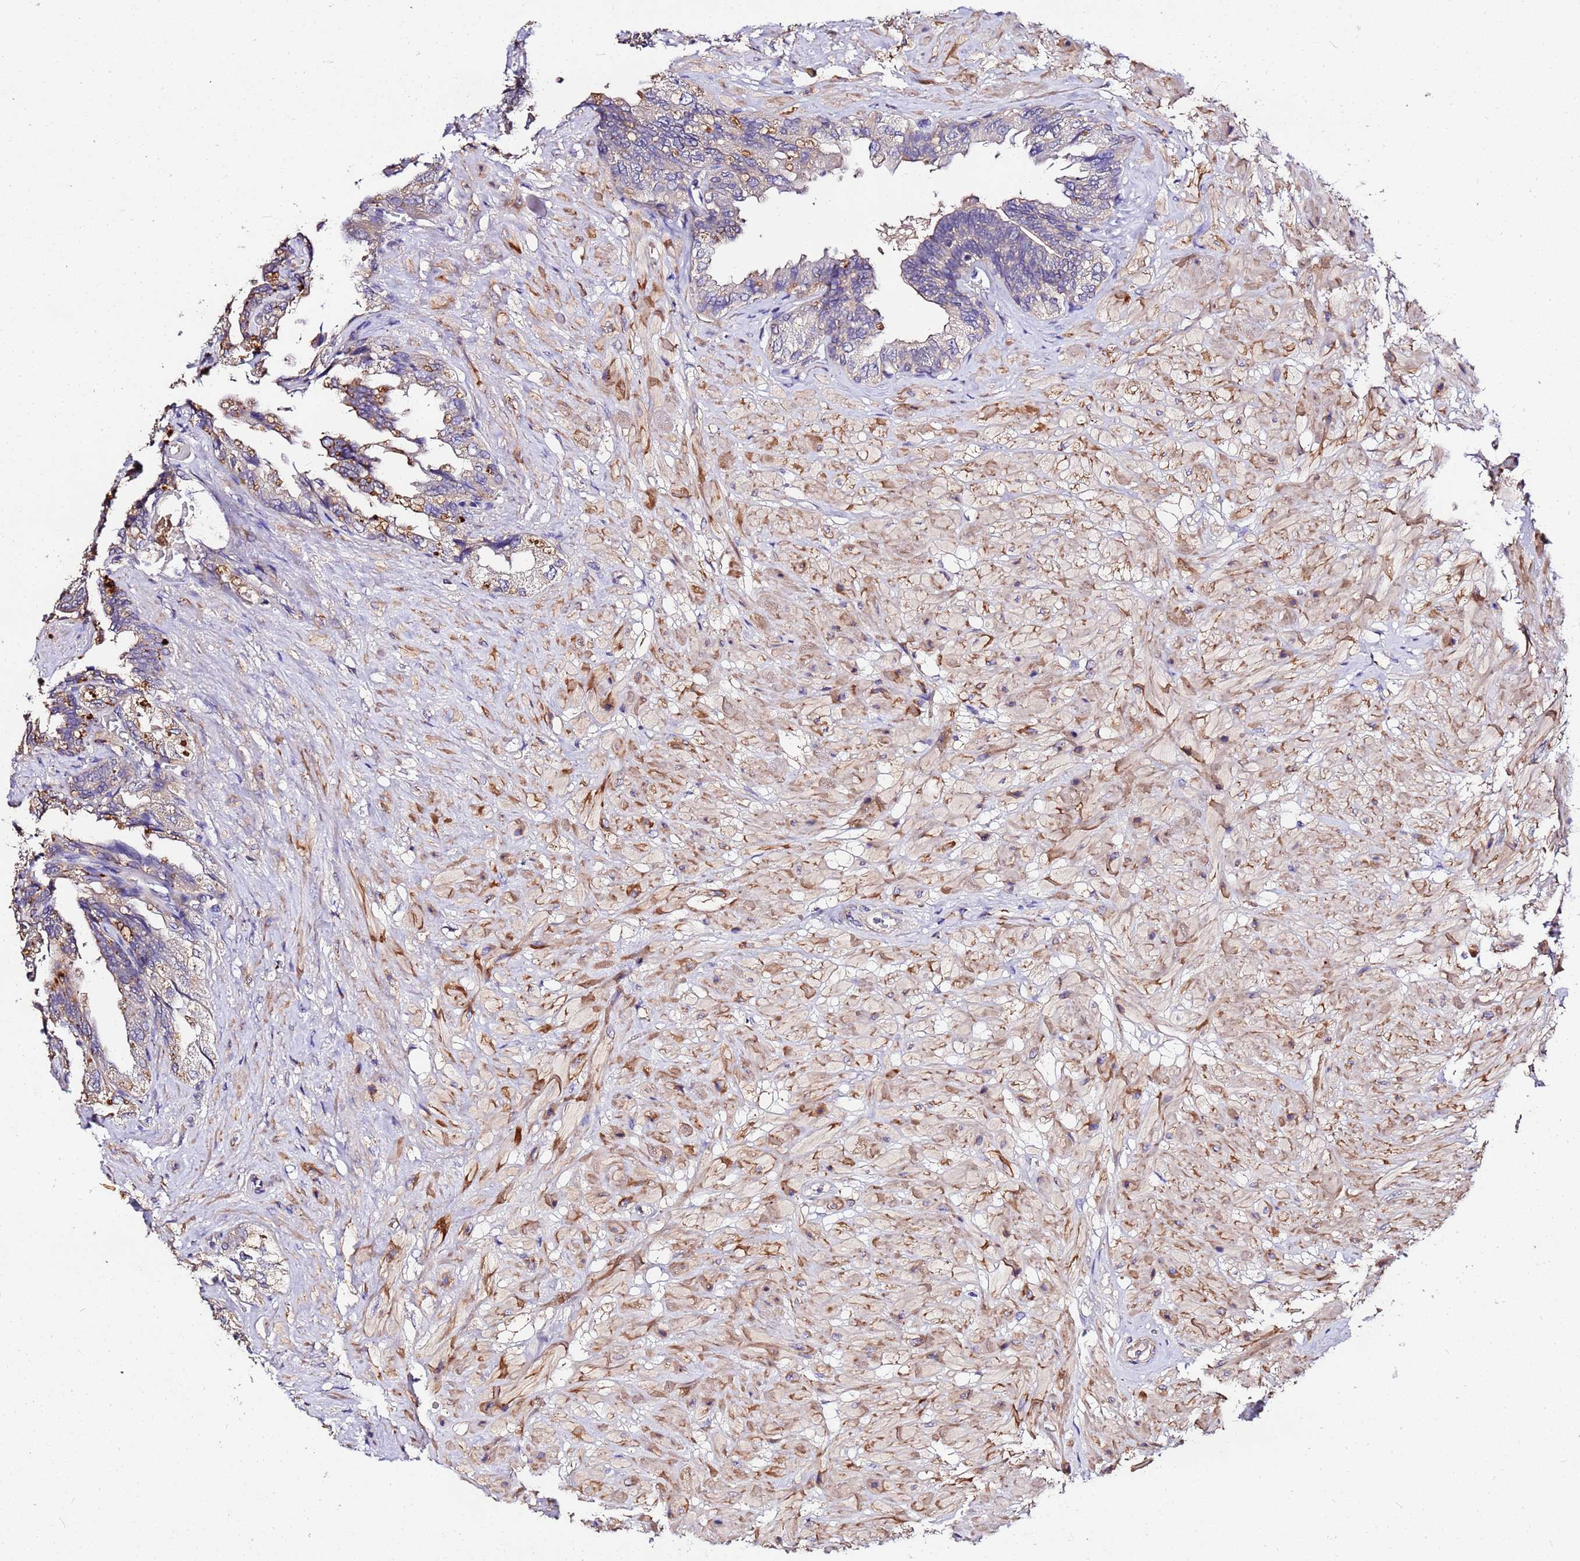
{"staining": {"intensity": "weak", "quantity": "<25%", "location": "cytoplasmic/membranous"}, "tissue": "seminal vesicle", "cell_type": "Glandular cells", "image_type": "normal", "snomed": [{"axis": "morphology", "description": "Normal tissue, NOS"}, {"axis": "topography", "description": "Seminal veicle"}, {"axis": "topography", "description": "Peripheral nerve tissue"}], "caption": "This image is of normal seminal vesicle stained with IHC to label a protein in brown with the nuclei are counter-stained blue. There is no staining in glandular cells. The staining was performed using DAB (3,3'-diaminobenzidine) to visualize the protein expression in brown, while the nuclei were stained in blue with hematoxylin (Magnification: 20x).", "gene": "MTERF1", "patient": {"sex": "male", "age": 60}}